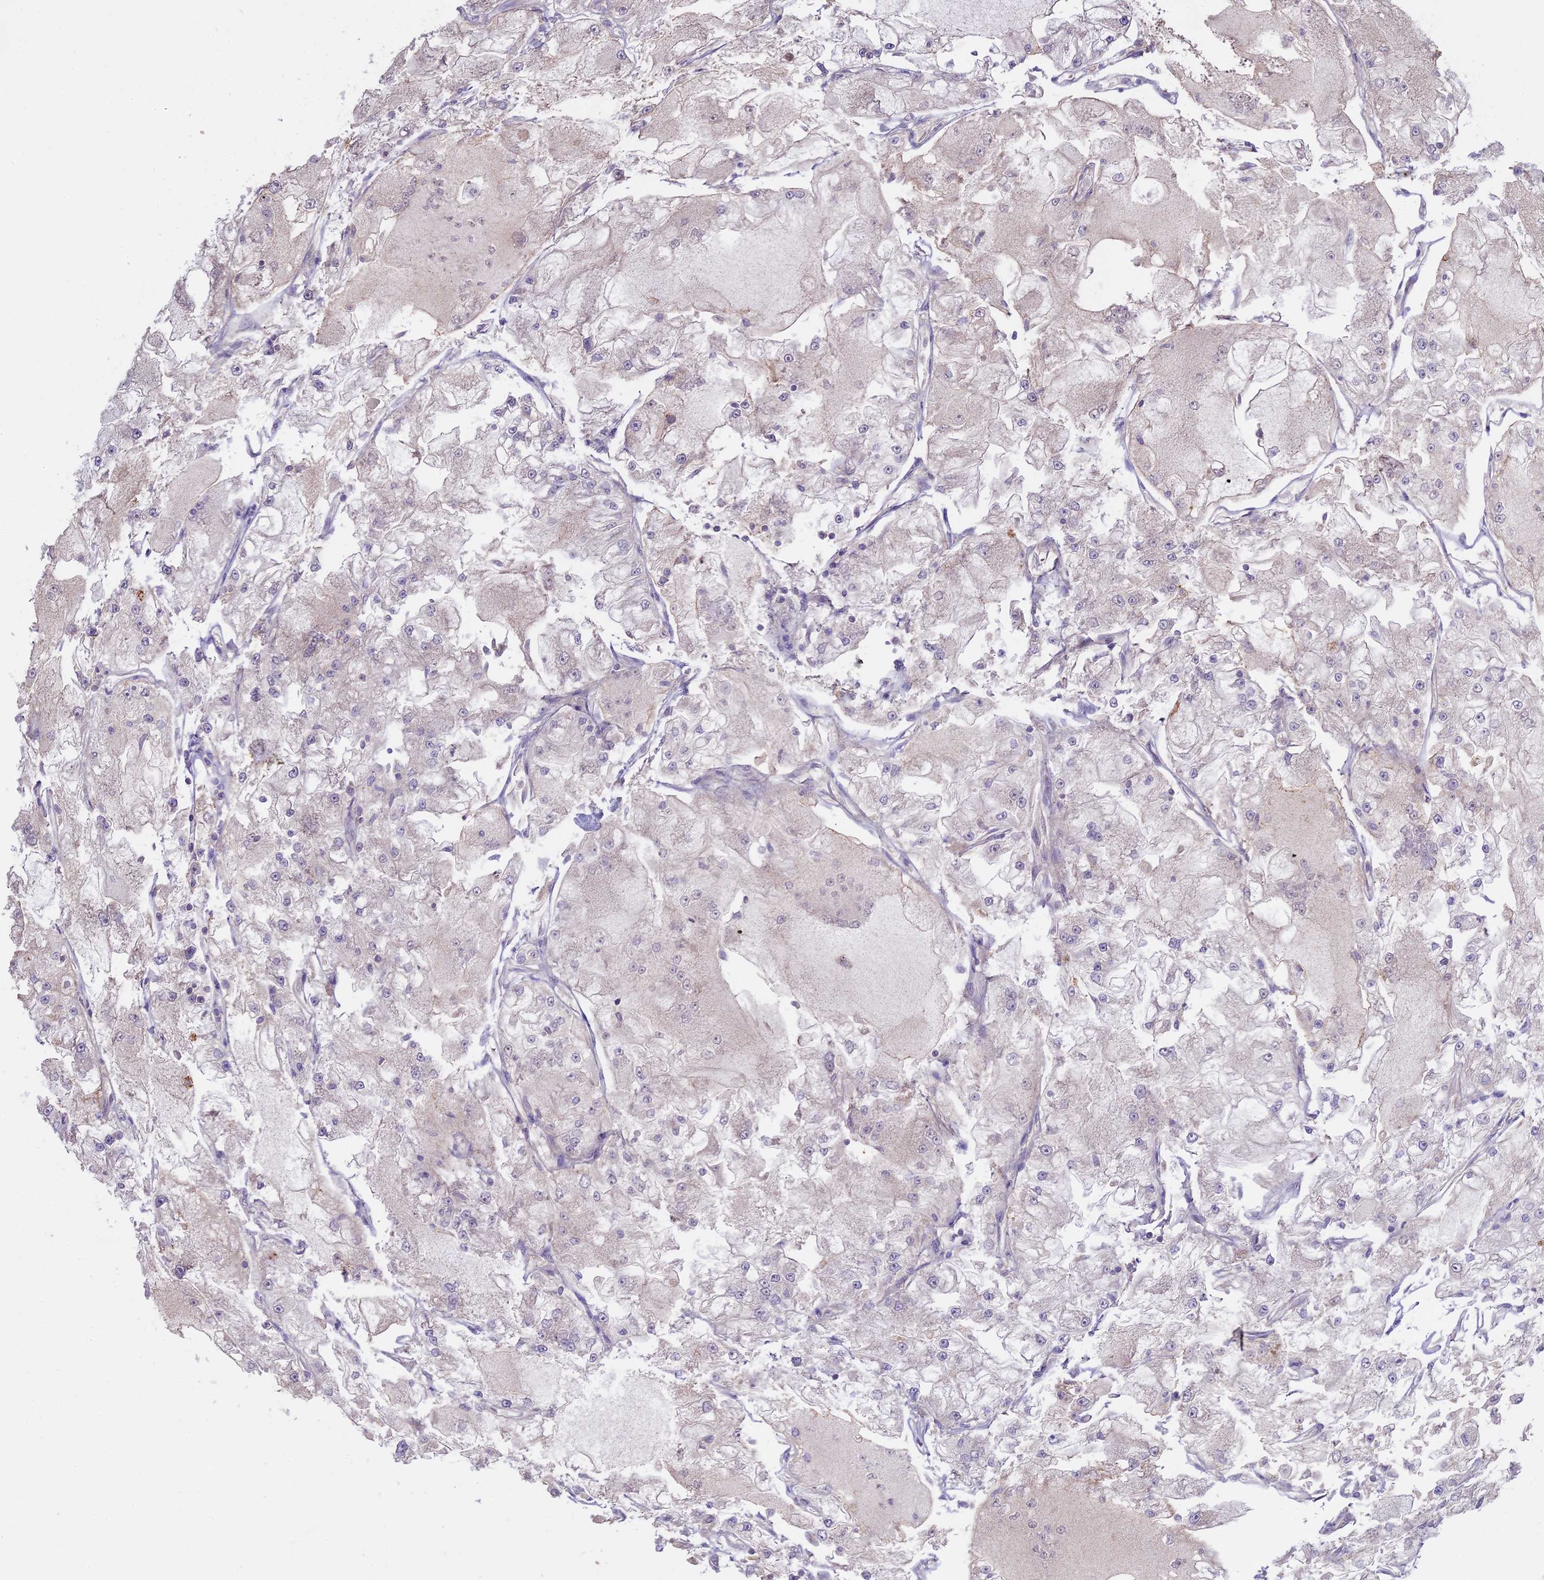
{"staining": {"intensity": "negative", "quantity": "none", "location": "none"}, "tissue": "renal cancer", "cell_type": "Tumor cells", "image_type": "cancer", "snomed": [{"axis": "morphology", "description": "Adenocarcinoma, NOS"}, {"axis": "topography", "description": "Kidney"}], "caption": "Renal cancer was stained to show a protein in brown. There is no significant staining in tumor cells.", "gene": "CFAP119", "patient": {"sex": "female", "age": 72}}